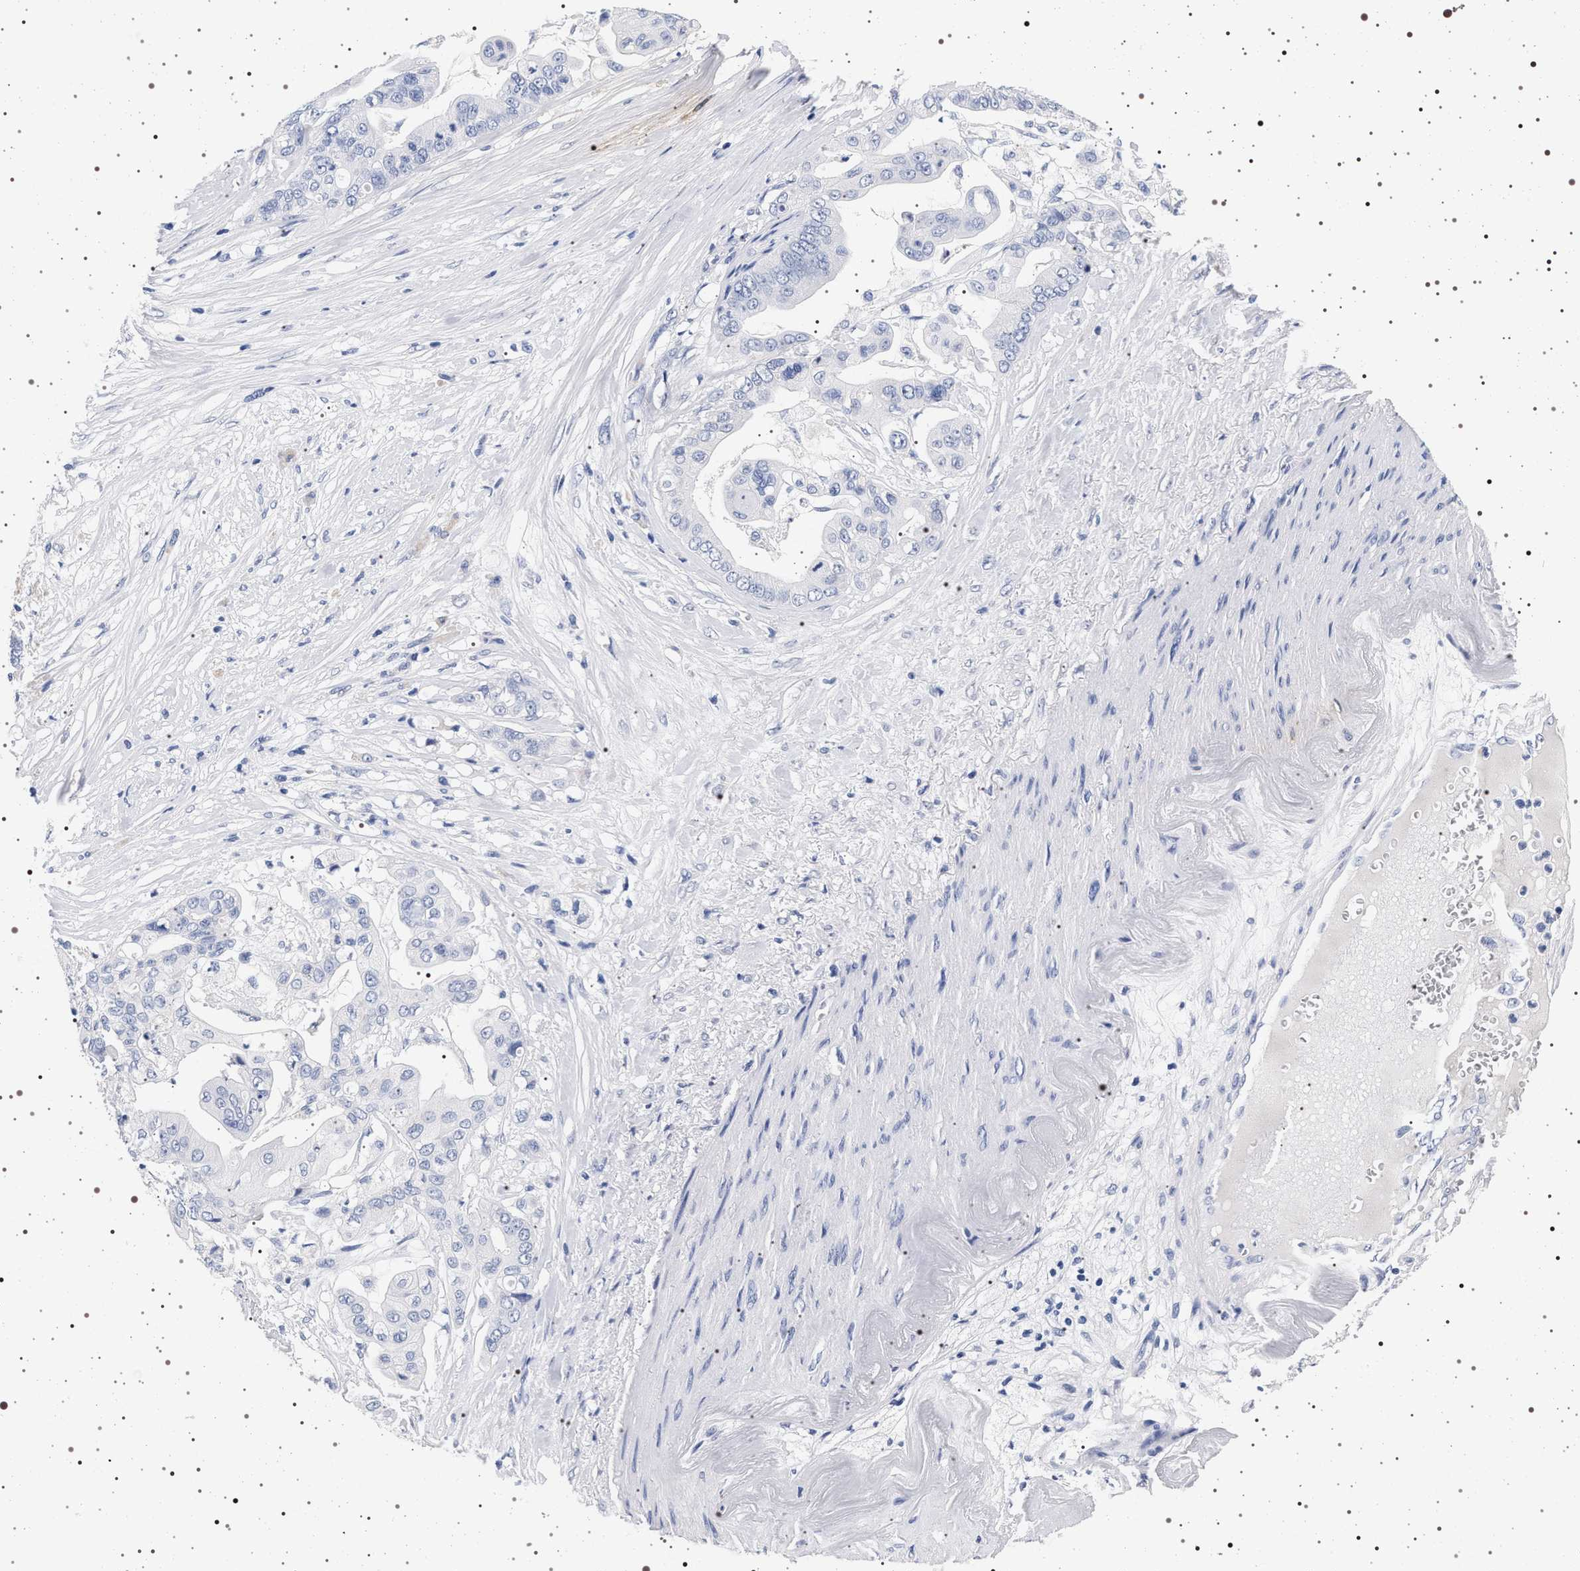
{"staining": {"intensity": "negative", "quantity": "none", "location": "none"}, "tissue": "pancreatic cancer", "cell_type": "Tumor cells", "image_type": "cancer", "snomed": [{"axis": "morphology", "description": "Adenocarcinoma, NOS"}, {"axis": "topography", "description": "Pancreas"}], "caption": "Immunohistochemistry (IHC) micrograph of adenocarcinoma (pancreatic) stained for a protein (brown), which shows no staining in tumor cells.", "gene": "MAPK10", "patient": {"sex": "female", "age": 75}}